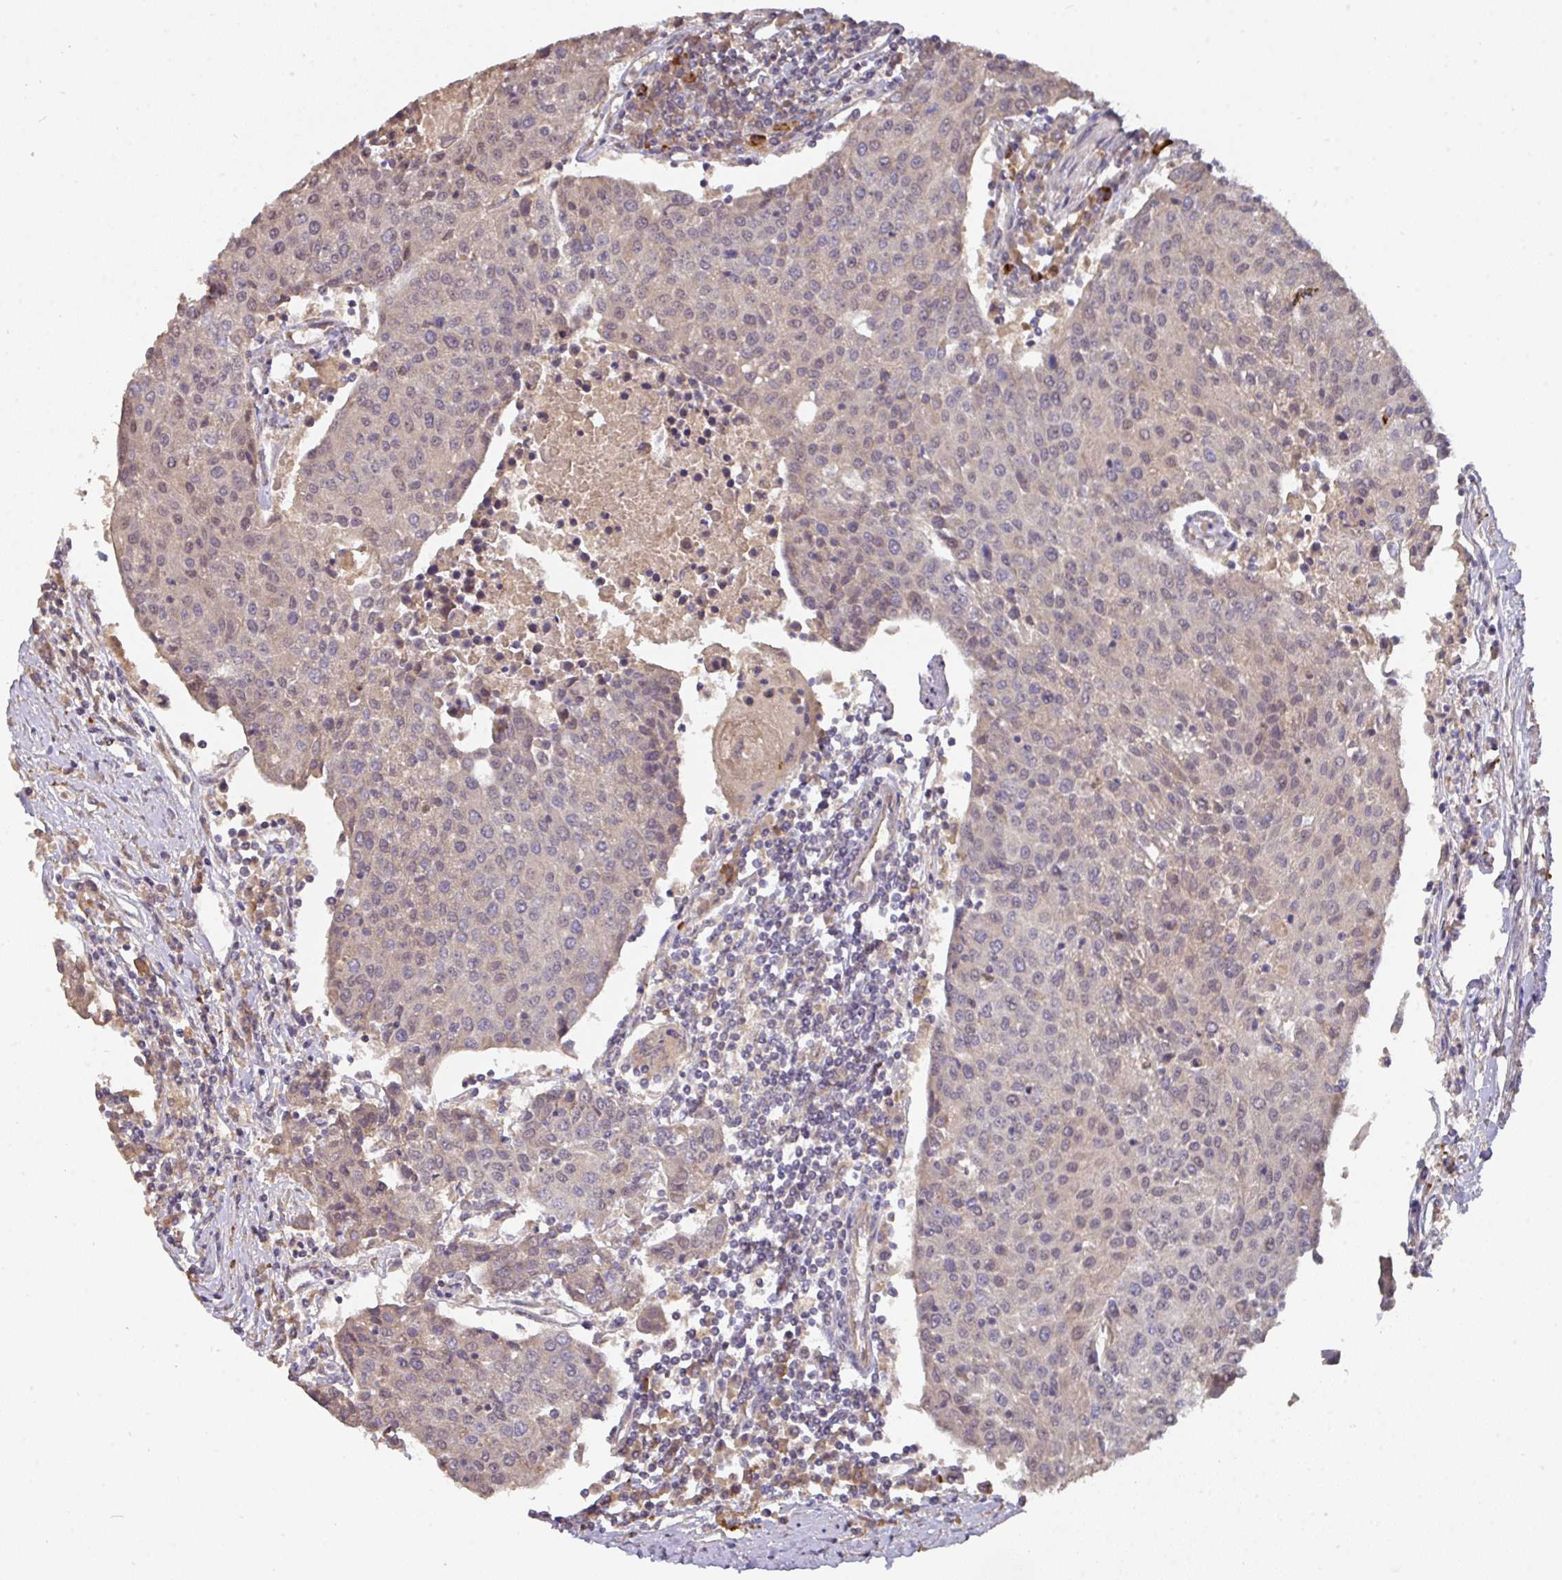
{"staining": {"intensity": "negative", "quantity": "none", "location": "none"}, "tissue": "urothelial cancer", "cell_type": "Tumor cells", "image_type": "cancer", "snomed": [{"axis": "morphology", "description": "Urothelial carcinoma, High grade"}, {"axis": "topography", "description": "Urinary bladder"}], "caption": "Tumor cells show no significant positivity in urothelial cancer.", "gene": "ACVR2B", "patient": {"sex": "female", "age": 85}}